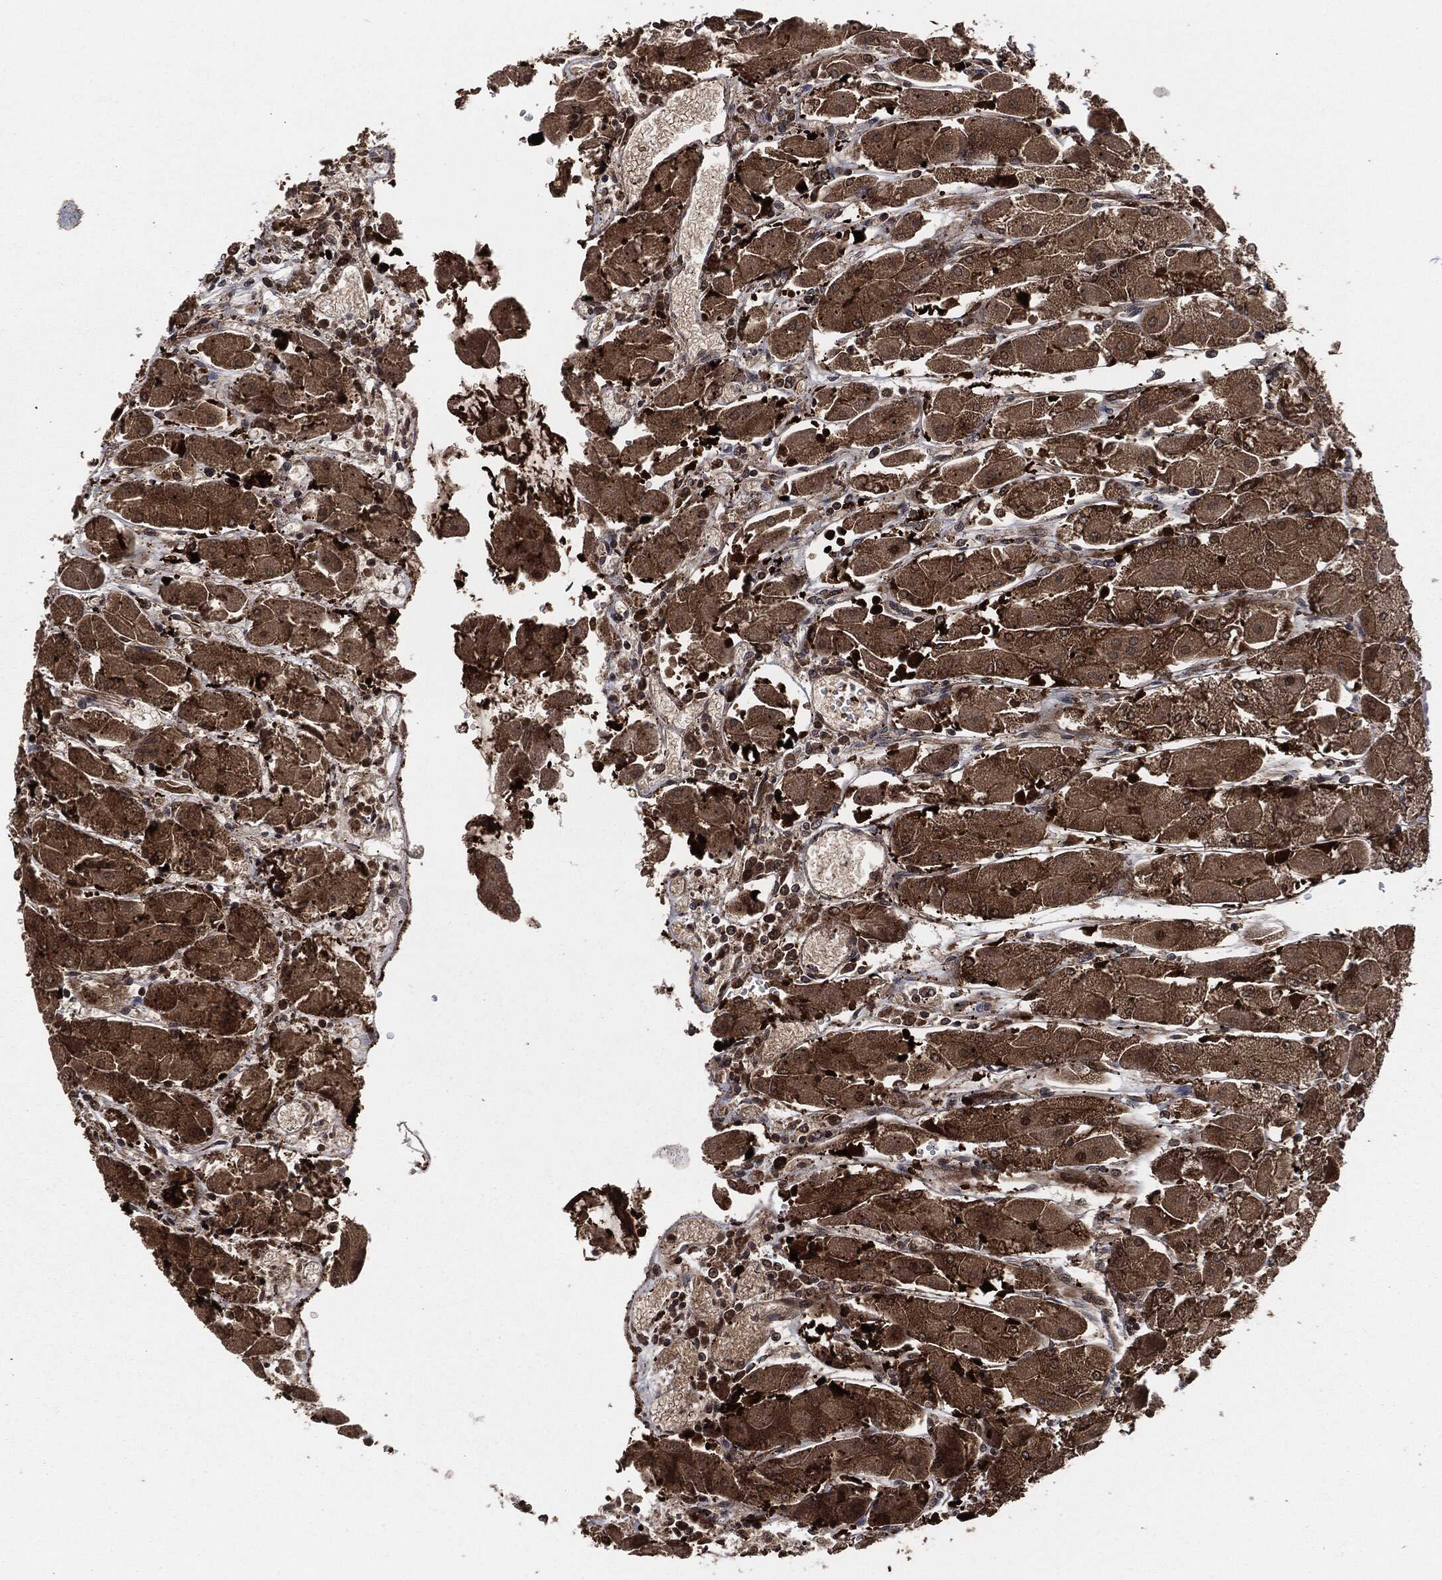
{"staining": {"intensity": "strong", "quantity": ">75%", "location": "cytoplasmic/membranous"}, "tissue": "stomach", "cell_type": "Glandular cells", "image_type": "normal", "snomed": [{"axis": "morphology", "description": "Normal tissue, NOS"}, {"axis": "topography", "description": "Stomach"}], "caption": "A brown stain highlights strong cytoplasmic/membranous staining of a protein in glandular cells of benign stomach.", "gene": "HRAS", "patient": {"sex": "male", "age": 70}}